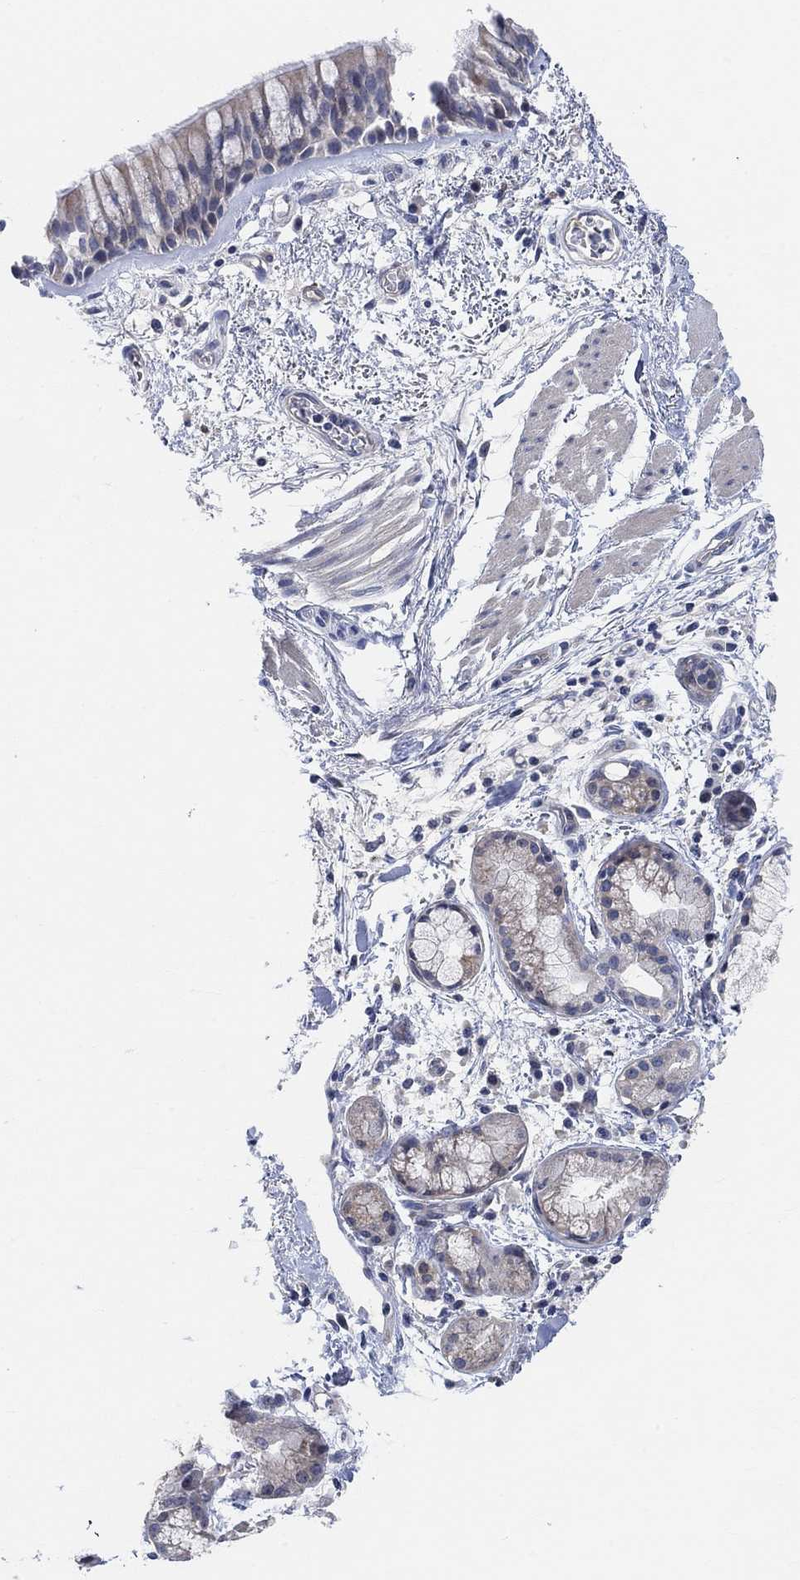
{"staining": {"intensity": "weak", "quantity": ">75%", "location": "cytoplasmic/membranous"}, "tissue": "bronchus", "cell_type": "Respiratory epithelial cells", "image_type": "normal", "snomed": [{"axis": "morphology", "description": "Normal tissue, NOS"}, {"axis": "topography", "description": "Bronchus"}, {"axis": "topography", "description": "Lung"}], "caption": "Respiratory epithelial cells show low levels of weak cytoplasmic/membranous staining in approximately >75% of cells in unremarkable bronchus. The protein of interest is shown in brown color, while the nuclei are stained blue.", "gene": "HCRTR1", "patient": {"sex": "female", "age": 57}}